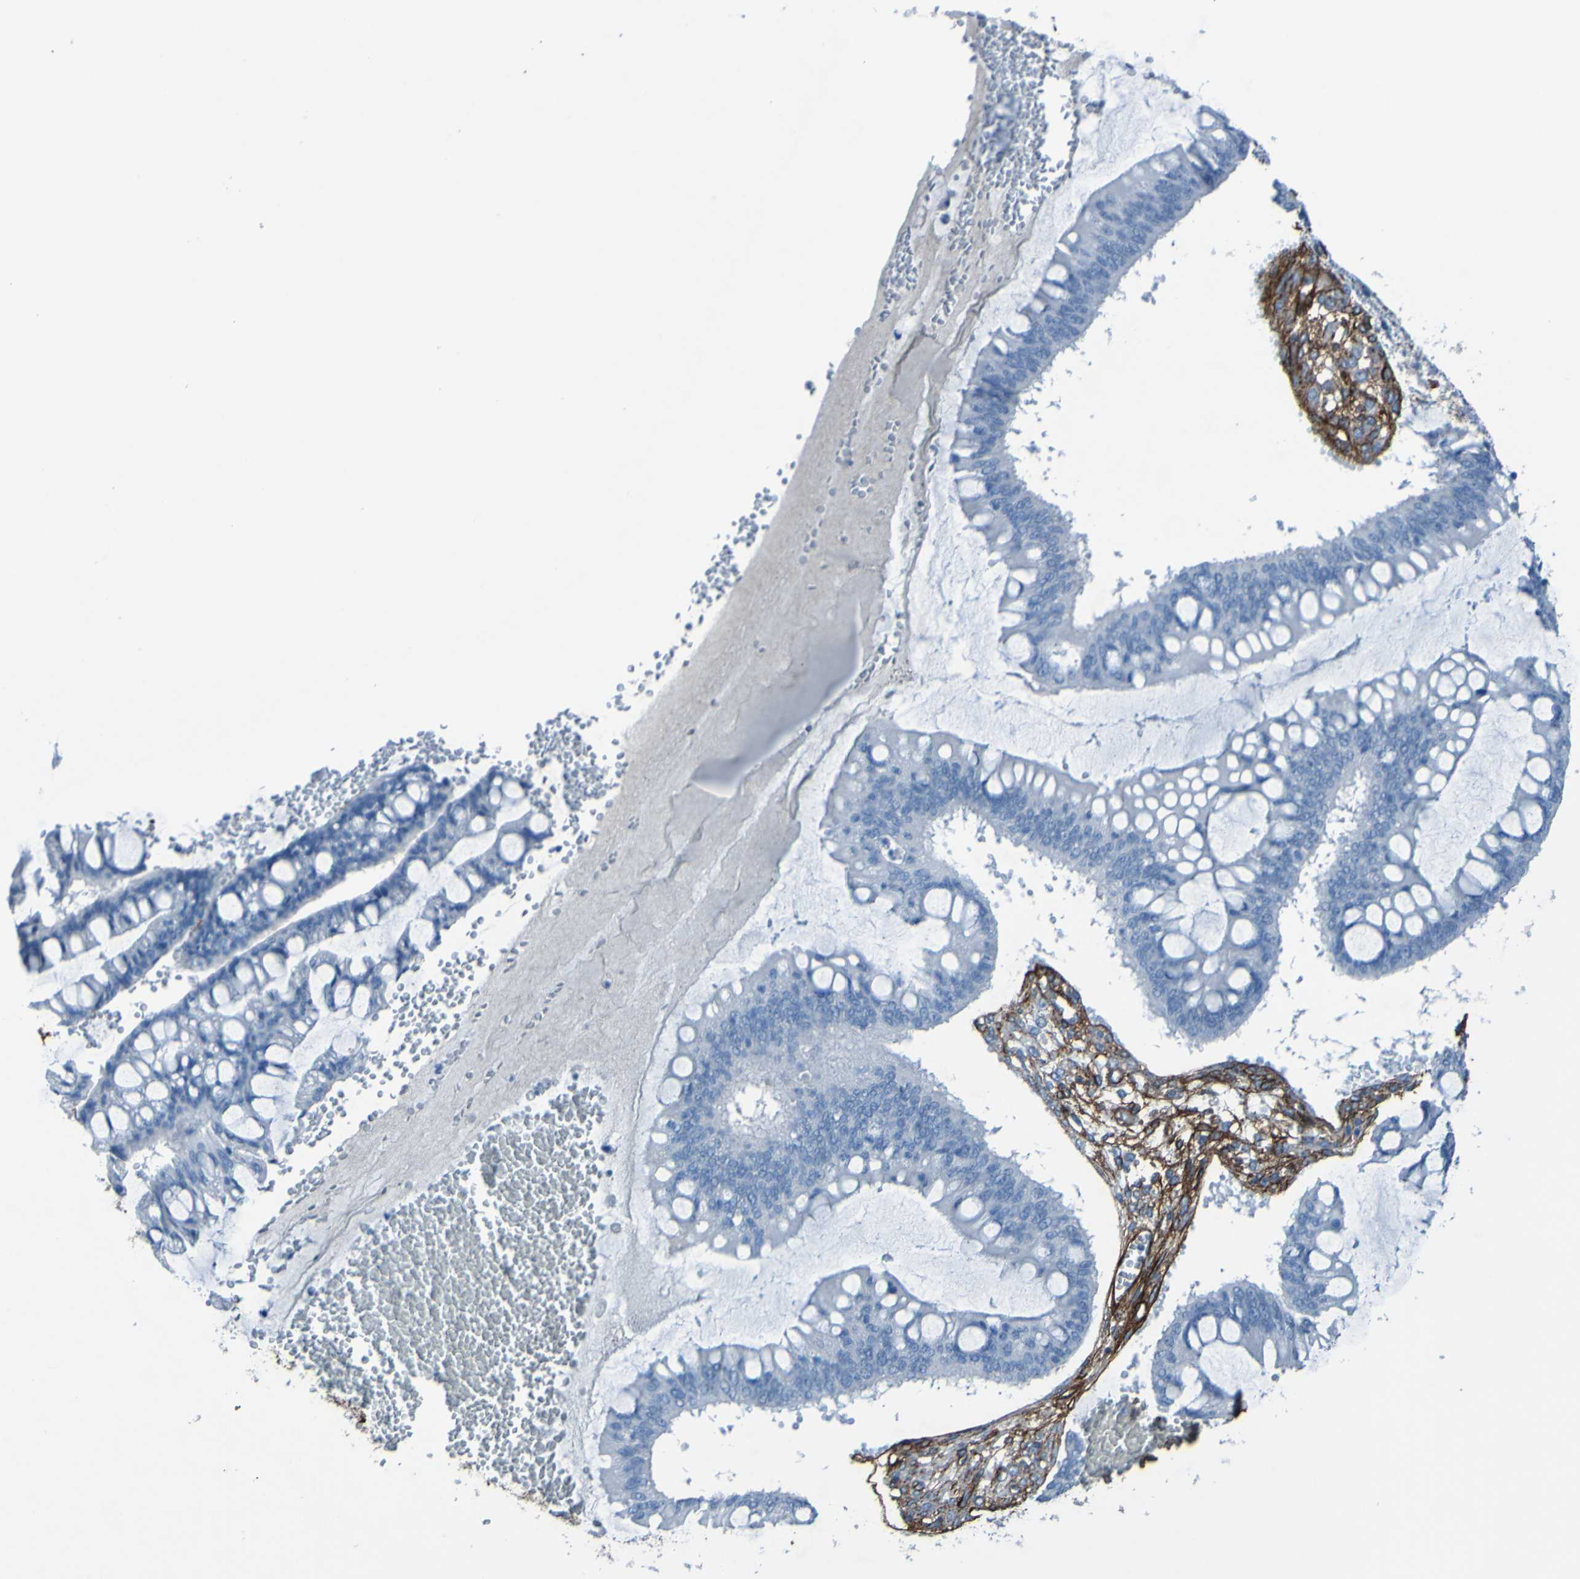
{"staining": {"intensity": "negative", "quantity": "none", "location": "none"}, "tissue": "ovarian cancer", "cell_type": "Tumor cells", "image_type": "cancer", "snomed": [{"axis": "morphology", "description": "Cystadenocarcinoma, mucinous, NOS"}, {"axis": "topography", "description": "Ovary"}], "caption": "There is no significant expression in tumor cells of ovarian cancer.", "gene": "COL4A2", "patient": {"sex": "female", "age": 73}}